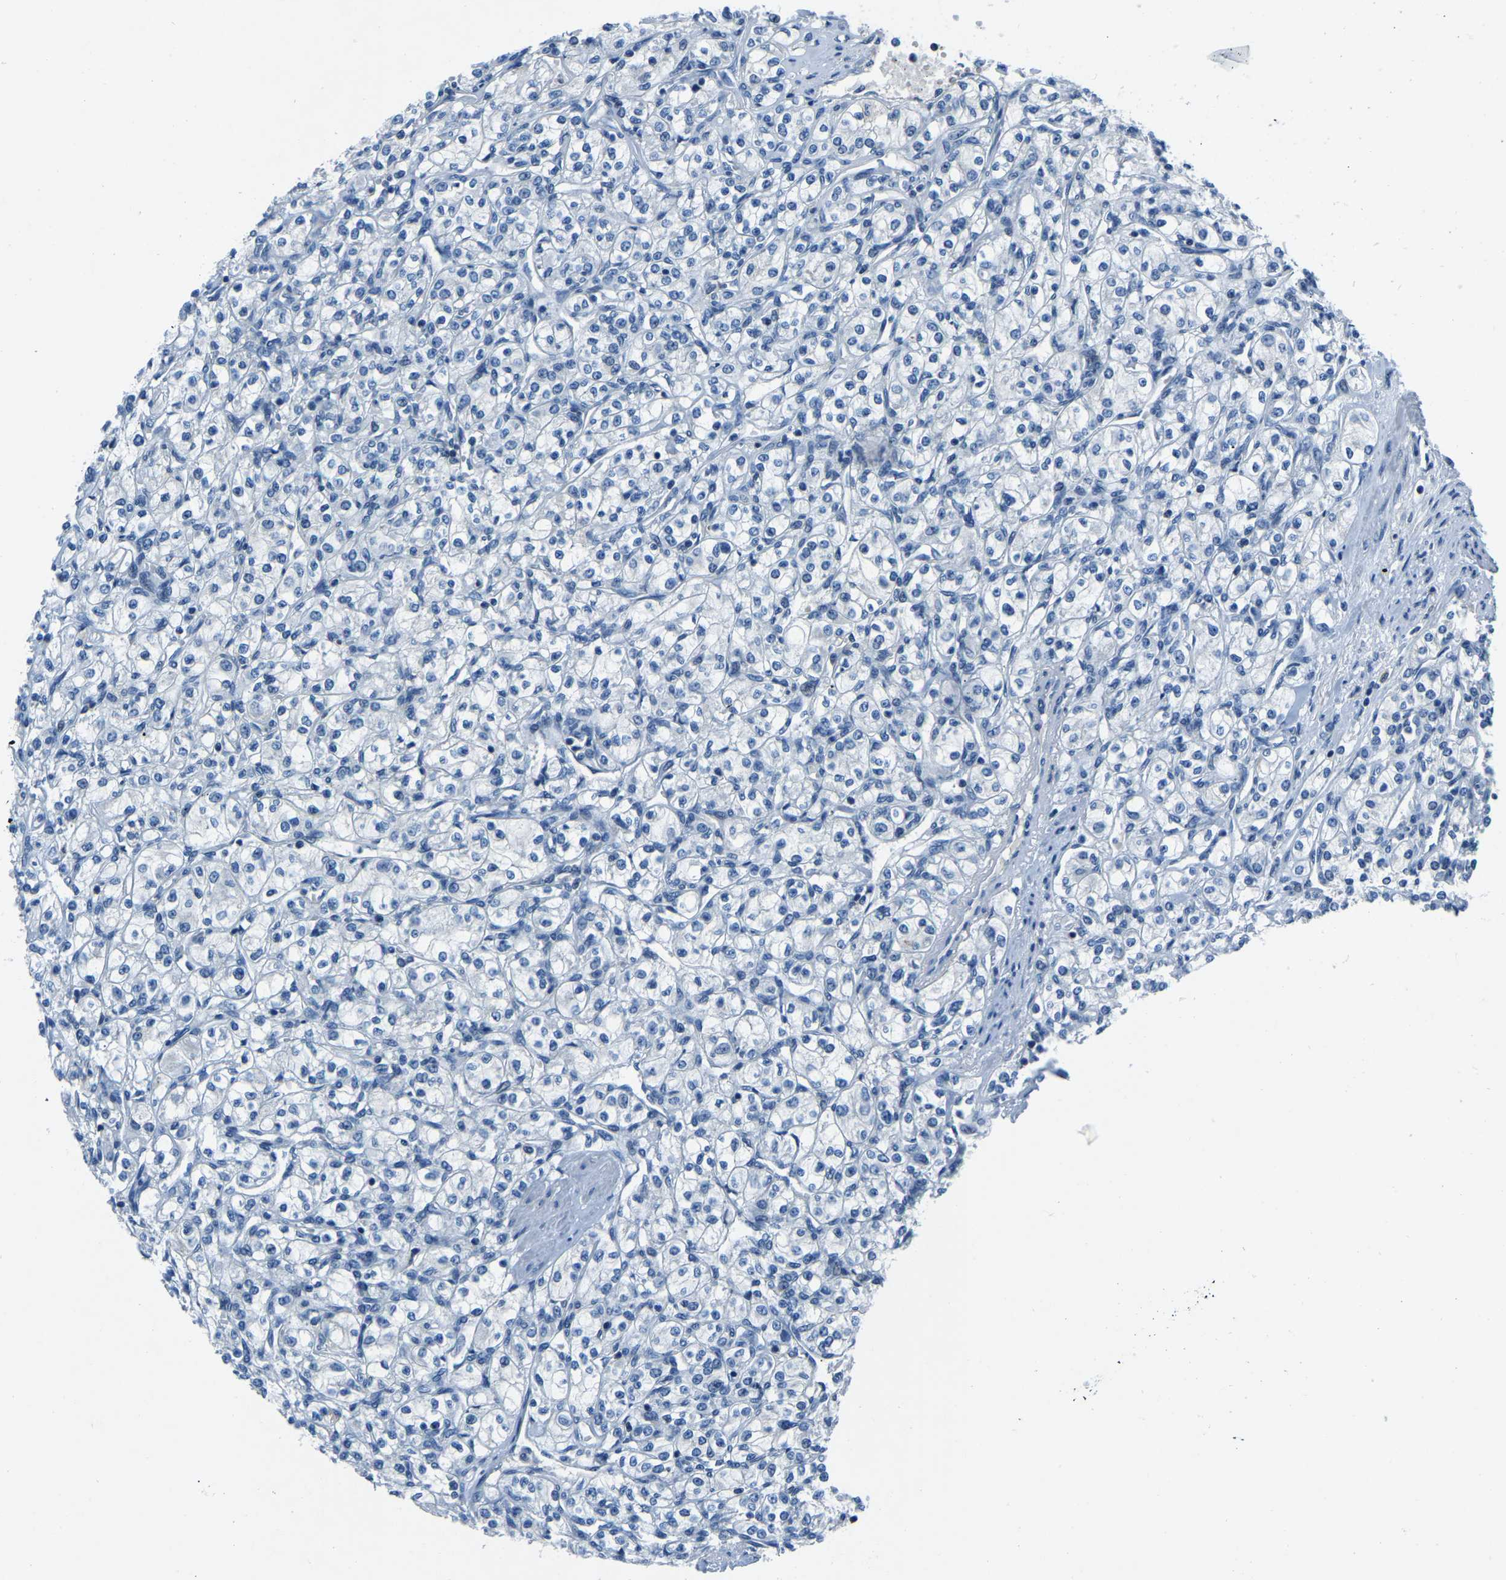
{"staining": {"intensity": "negative", "quantity": "none", "location": "none"}, "tissue": "renal cancer", "cell_type": "Tumor cells", "image_type": "cancer", "snomed": [{"axis": "morphology", "description": "Adenocarcinoma, NOS"}, {"axis": "topography", "description": "Kidney"}], "caption": "An immunohistochemistry photomicrograph of adenocarcinoma (renal) is shown. There is no staining in tumor cells of adenocarcinoma (renal).", "gene": "XIRP1", "patient": {"sex": "male", "age": 77}}